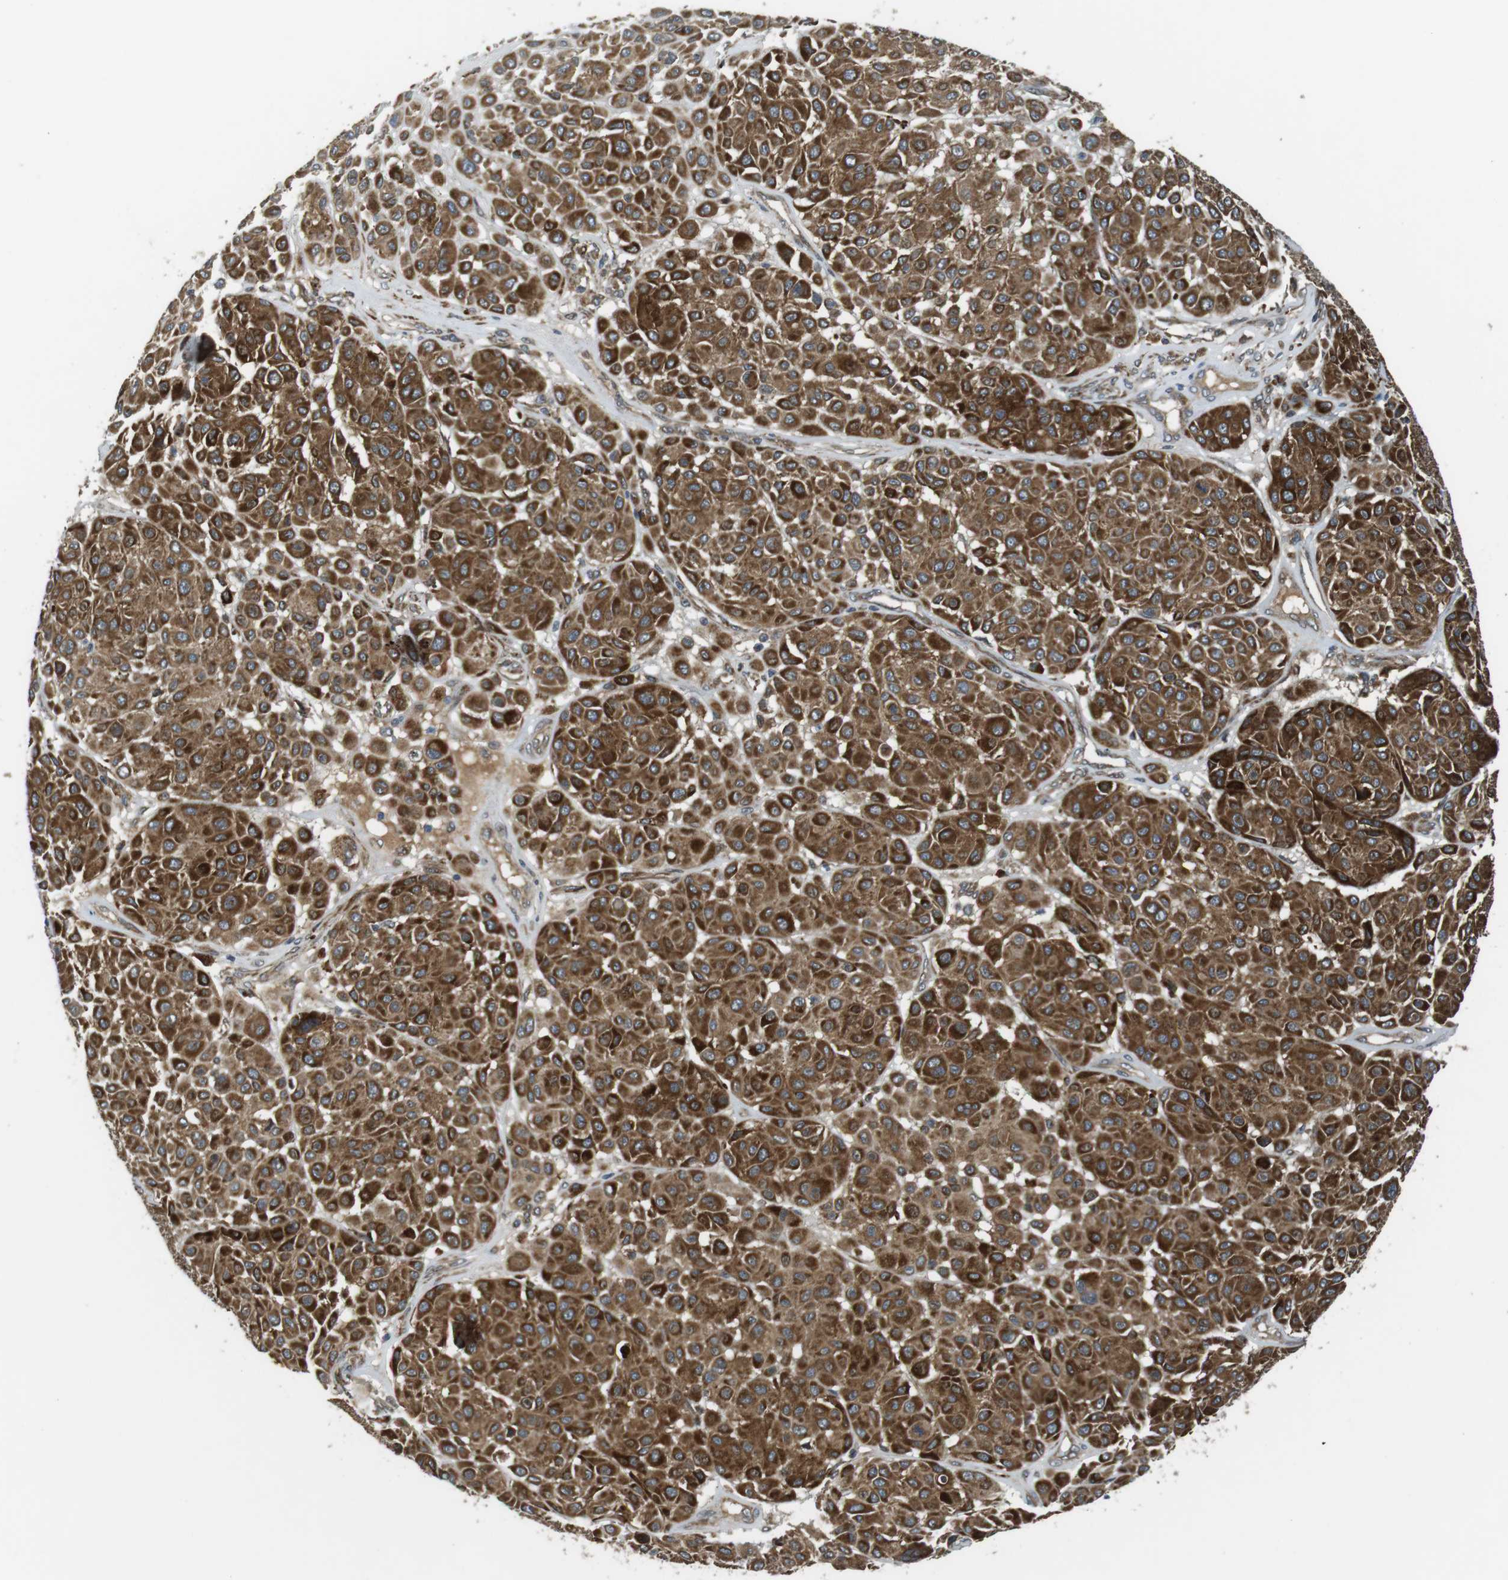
{"staining": {"intensity": "strong", "quantity": ">75%", "location": "cytoplasmic/membranous"}, "tissue": "melanoma", "cell_type": "Tumor cells", "image_type": "cancer", "snomed": [{"axis": "morphology", "description": "Malignant melanoma, Metastatic site"}, {"axis": "topography", "description": "Soft tissue"}], "caption": "IHC staining of melanoma, which exhibits high levels of strong cytoplasmic/membranous positivity in about >75% of tumor cells indicating strong cytoplasmic/membranous protein positivity. The staining was performed using DAB (3,3'-diaminobenzidine) (brown) for protein detection and nuclei were counterstained in hematoxylin (blue).", "gene": "IFFO2", "patient": {"sex": "male", "age": 41}}